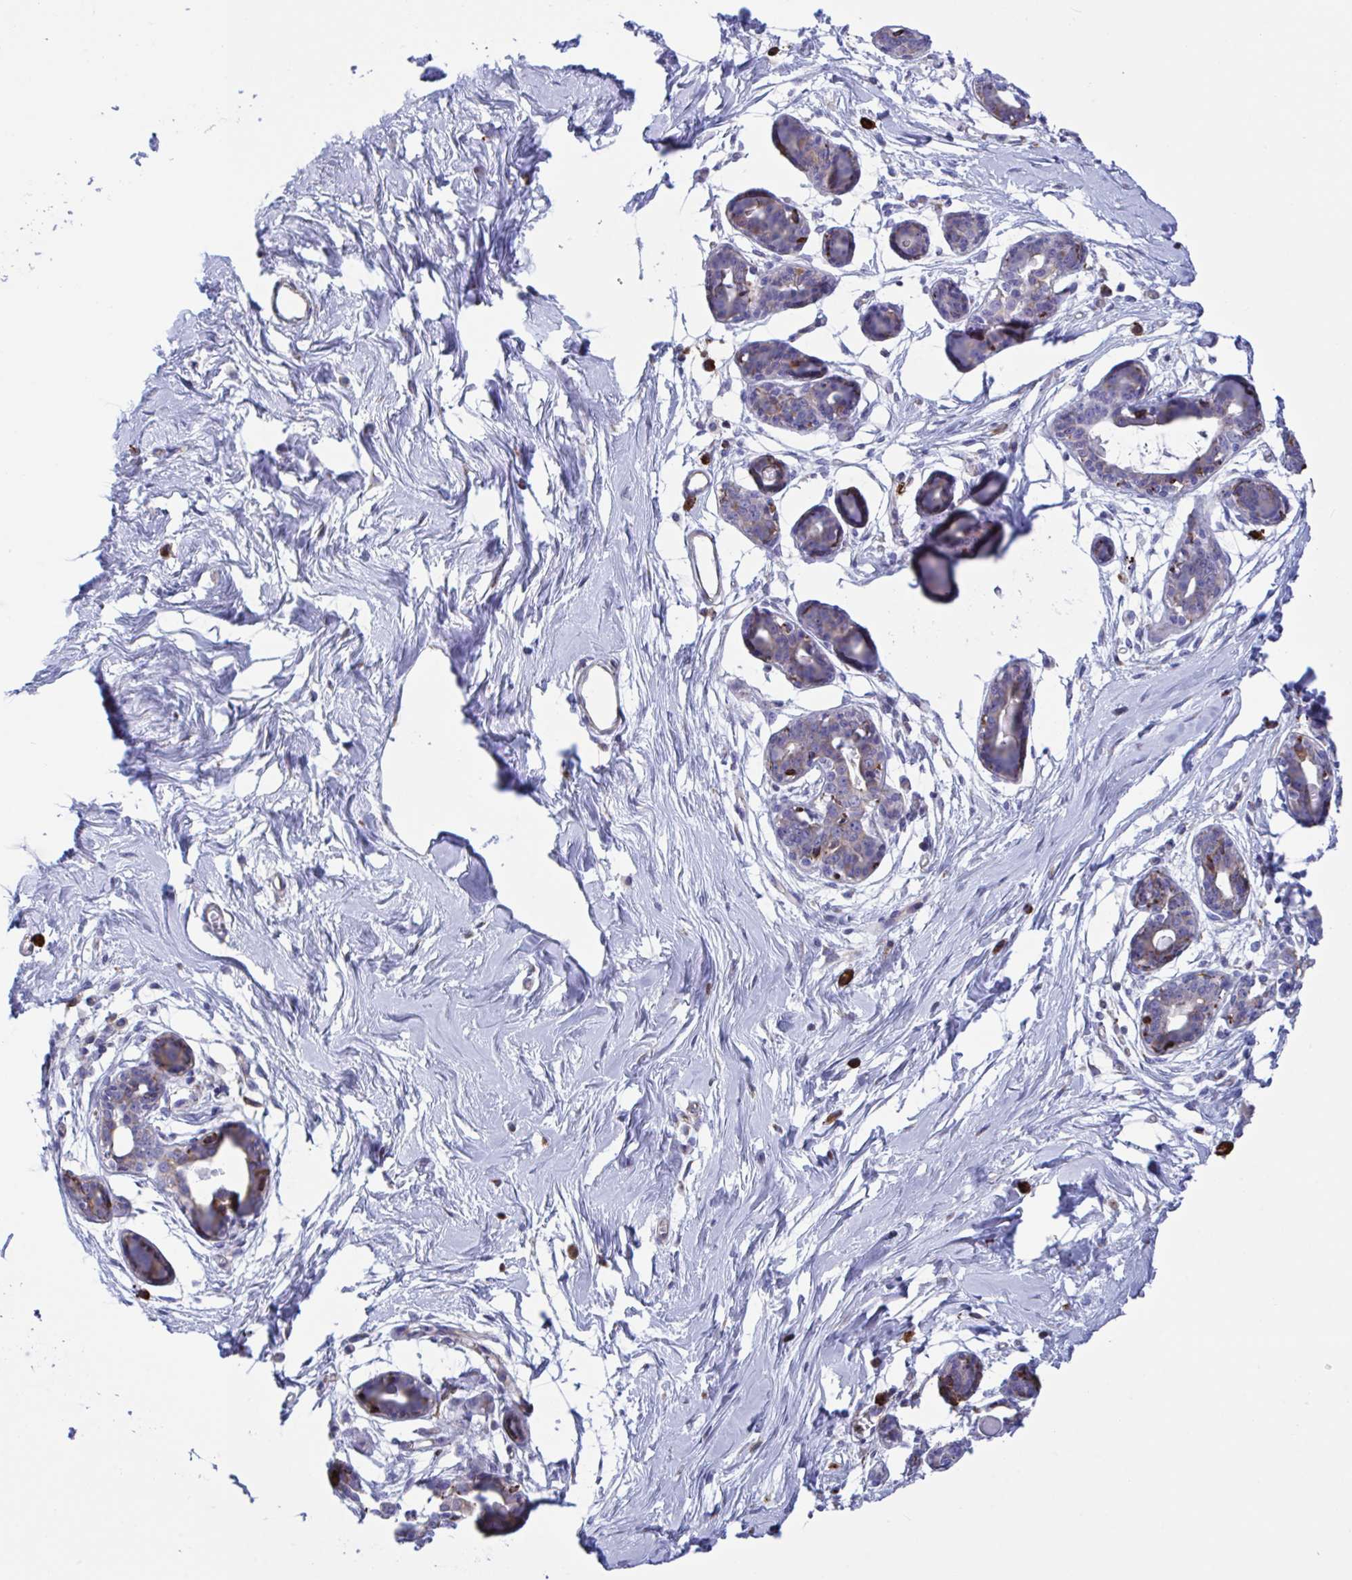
{"staining": {"intensity": "negative", "quantity": "none", "location": "none"}, "tissue": "breast", "cell_type": "Adipocytes", "image_type": "normal", "snomed": [{"axis": "morphology", "description": "Normal tissue, NOS"}, {"axis": "topography", "description": "Breast"}], "caption": "Breast was stained to show a protein in brown. There is no significant staining in adipocytes. (Stains: DAB IHC with hematoxylin counter stain, Microscopy: brightfield microscopy at high magnification).", "gene": "PEAK3", "patient": {"sex": "female", "age": 45}}